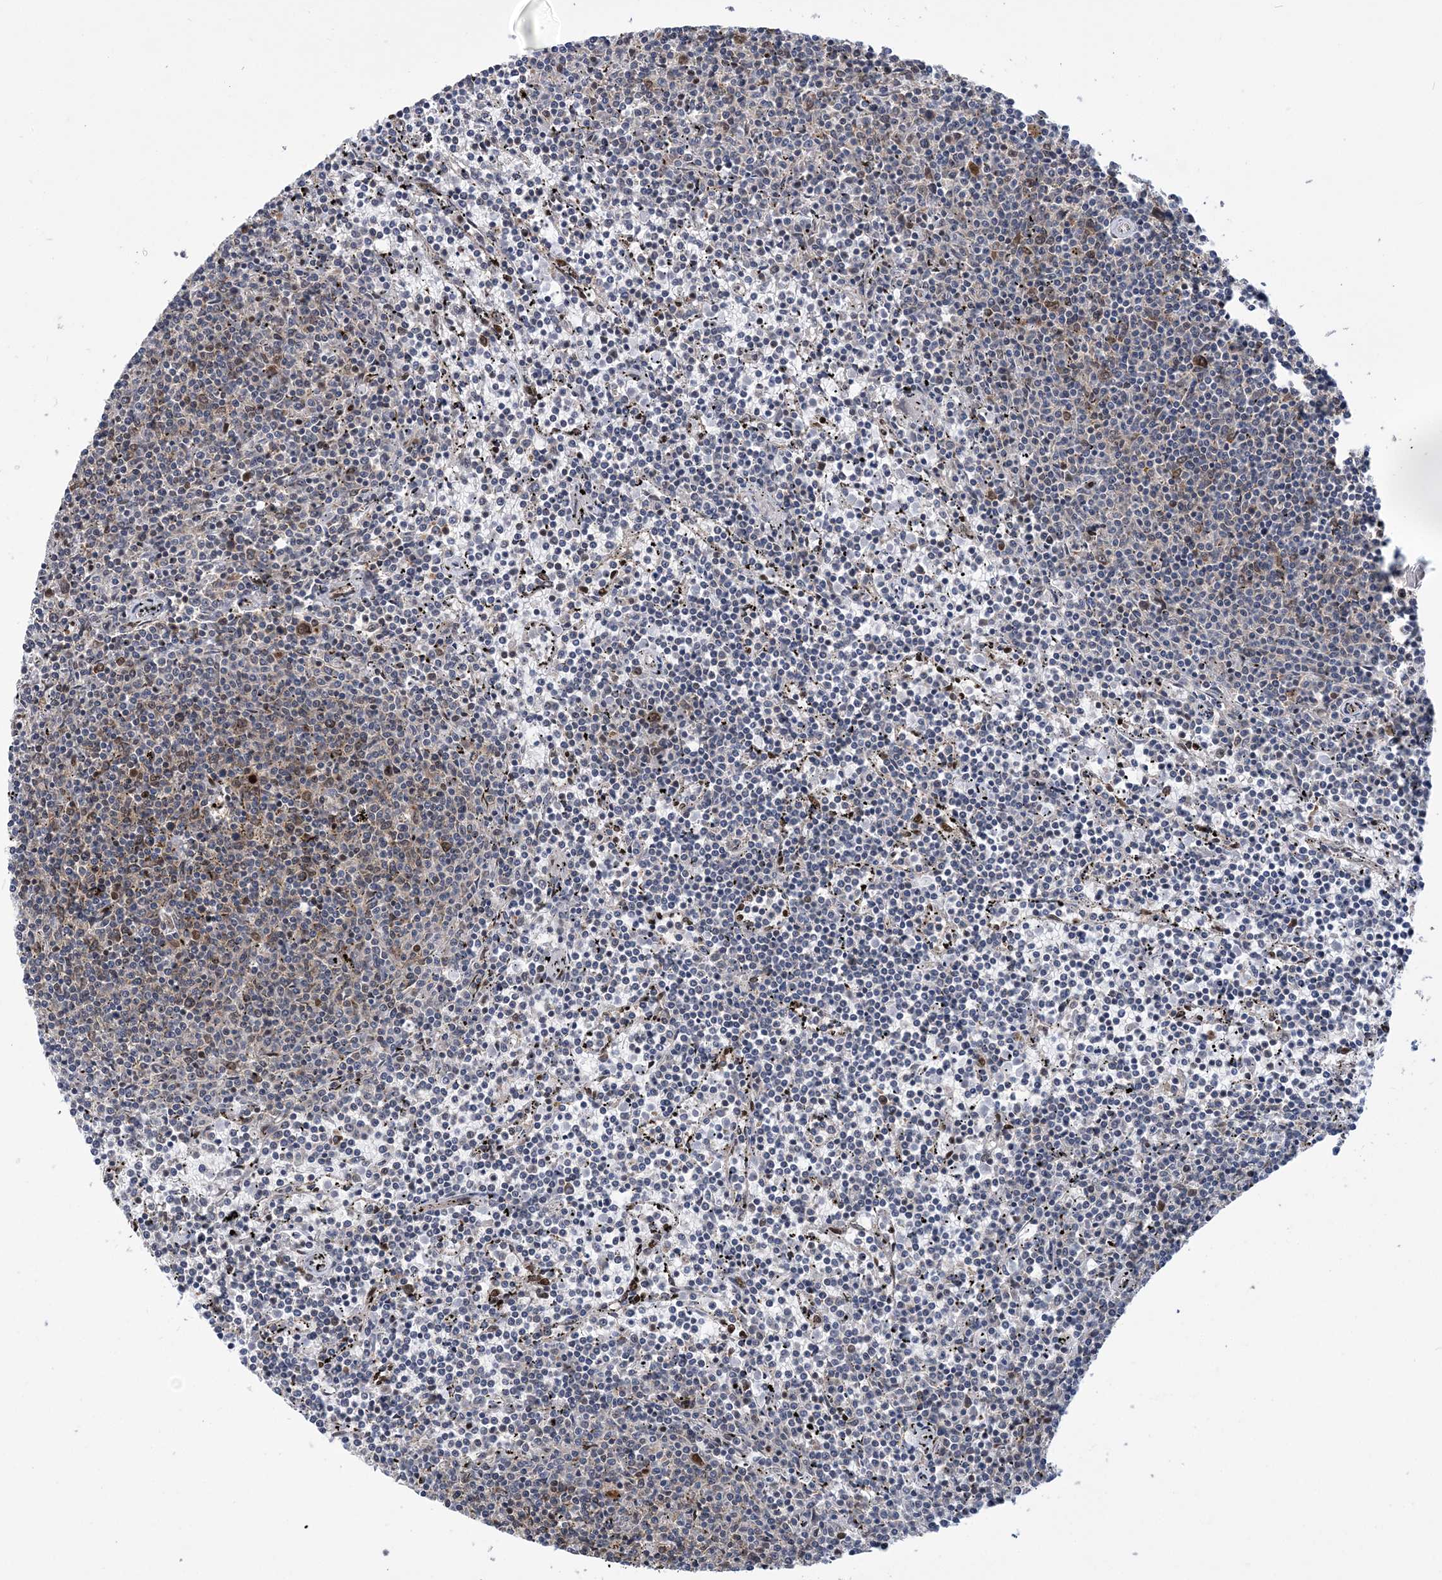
{"staining": {"intensity": "negative", "quantity": "none", "location": "none"}, "tissue": "lymphoma", "cell_type": "Tumor cells", "image_type": "cancer", "snomed": [{"axis": "morphology", "description": "Malignant lymphoma, non-Hodgkin's type, Low grade"}, {"axis": "topography", "description": "Spleen"}], "caption": "Protein analysis of low-grade malignant lymphoma, non-Hodgkin's type displays no significant expression in tumor cells. The staining was performed using DAB to visualize the protein expression in brown, while the nuclei were stained in blue with hematoxylin (Magnification: 20x).", "gene": "PHF1", "patient": {"sex": "female", "age": 50}}